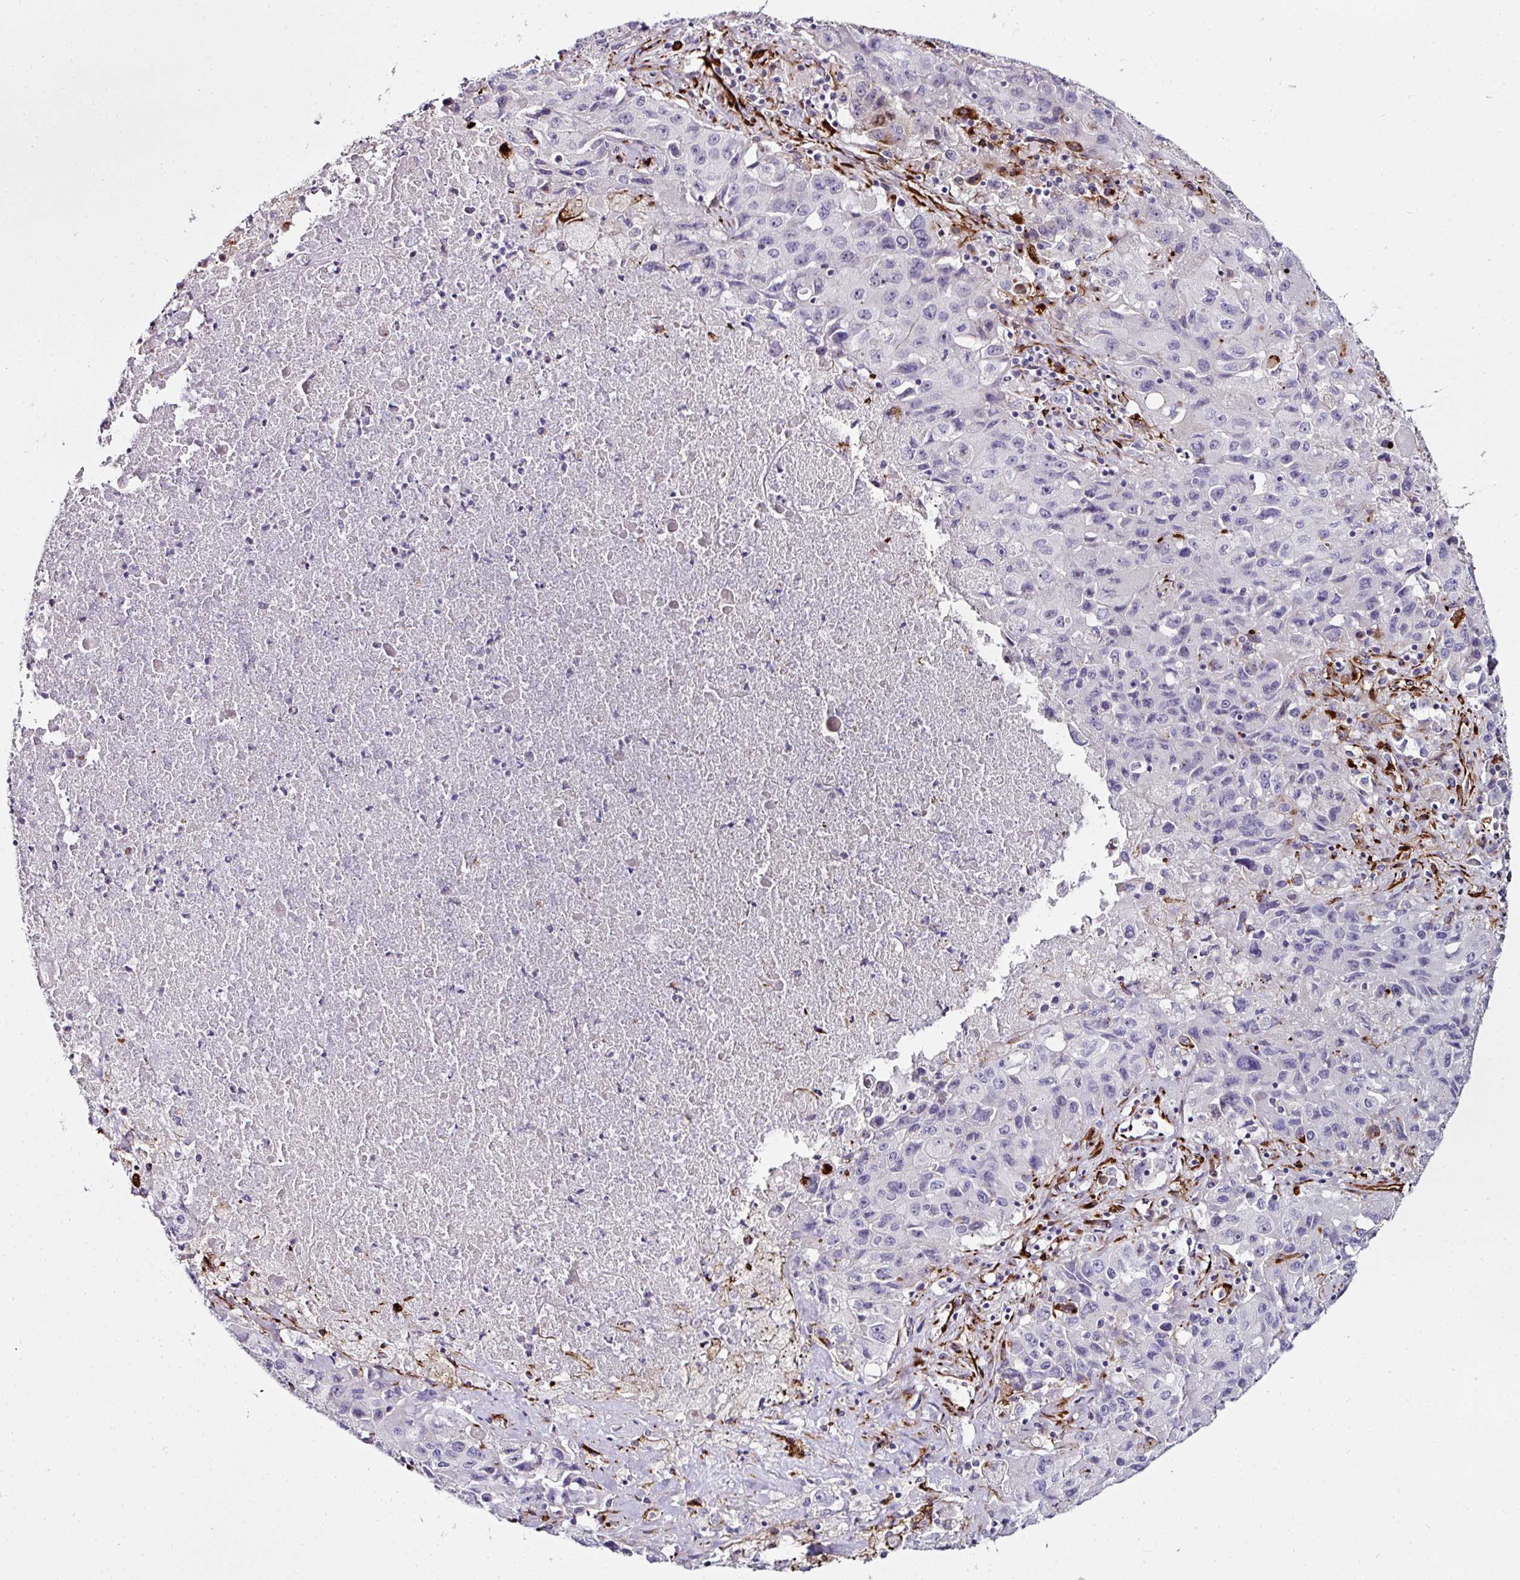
{"staining": {"intensity": "negative", "quantity": "none", "location": "none"}, "tissue": "lung cancer", "cell_type": "Tumor cells", "image_type": "cancer", "snomed": [{"axis": "morphology", "description": "Squamous cell carcinoma, NOS"}, {"axis": "topography", "description": "Lung"}], "caption": "IHC photomicrograph of lung cancer (squamous cell carcinoma) stained for a protein (brown), which displays no expression in tumor cells. Brightfield microscopy of immunohistochemistry stained with DAB (3,3'-diaminobenzidine) (brown) and hematoxylin (blue), captured at high magnification.", "gene": "TMPRSS9", "patient": {"sex": "male", "age": 63}}